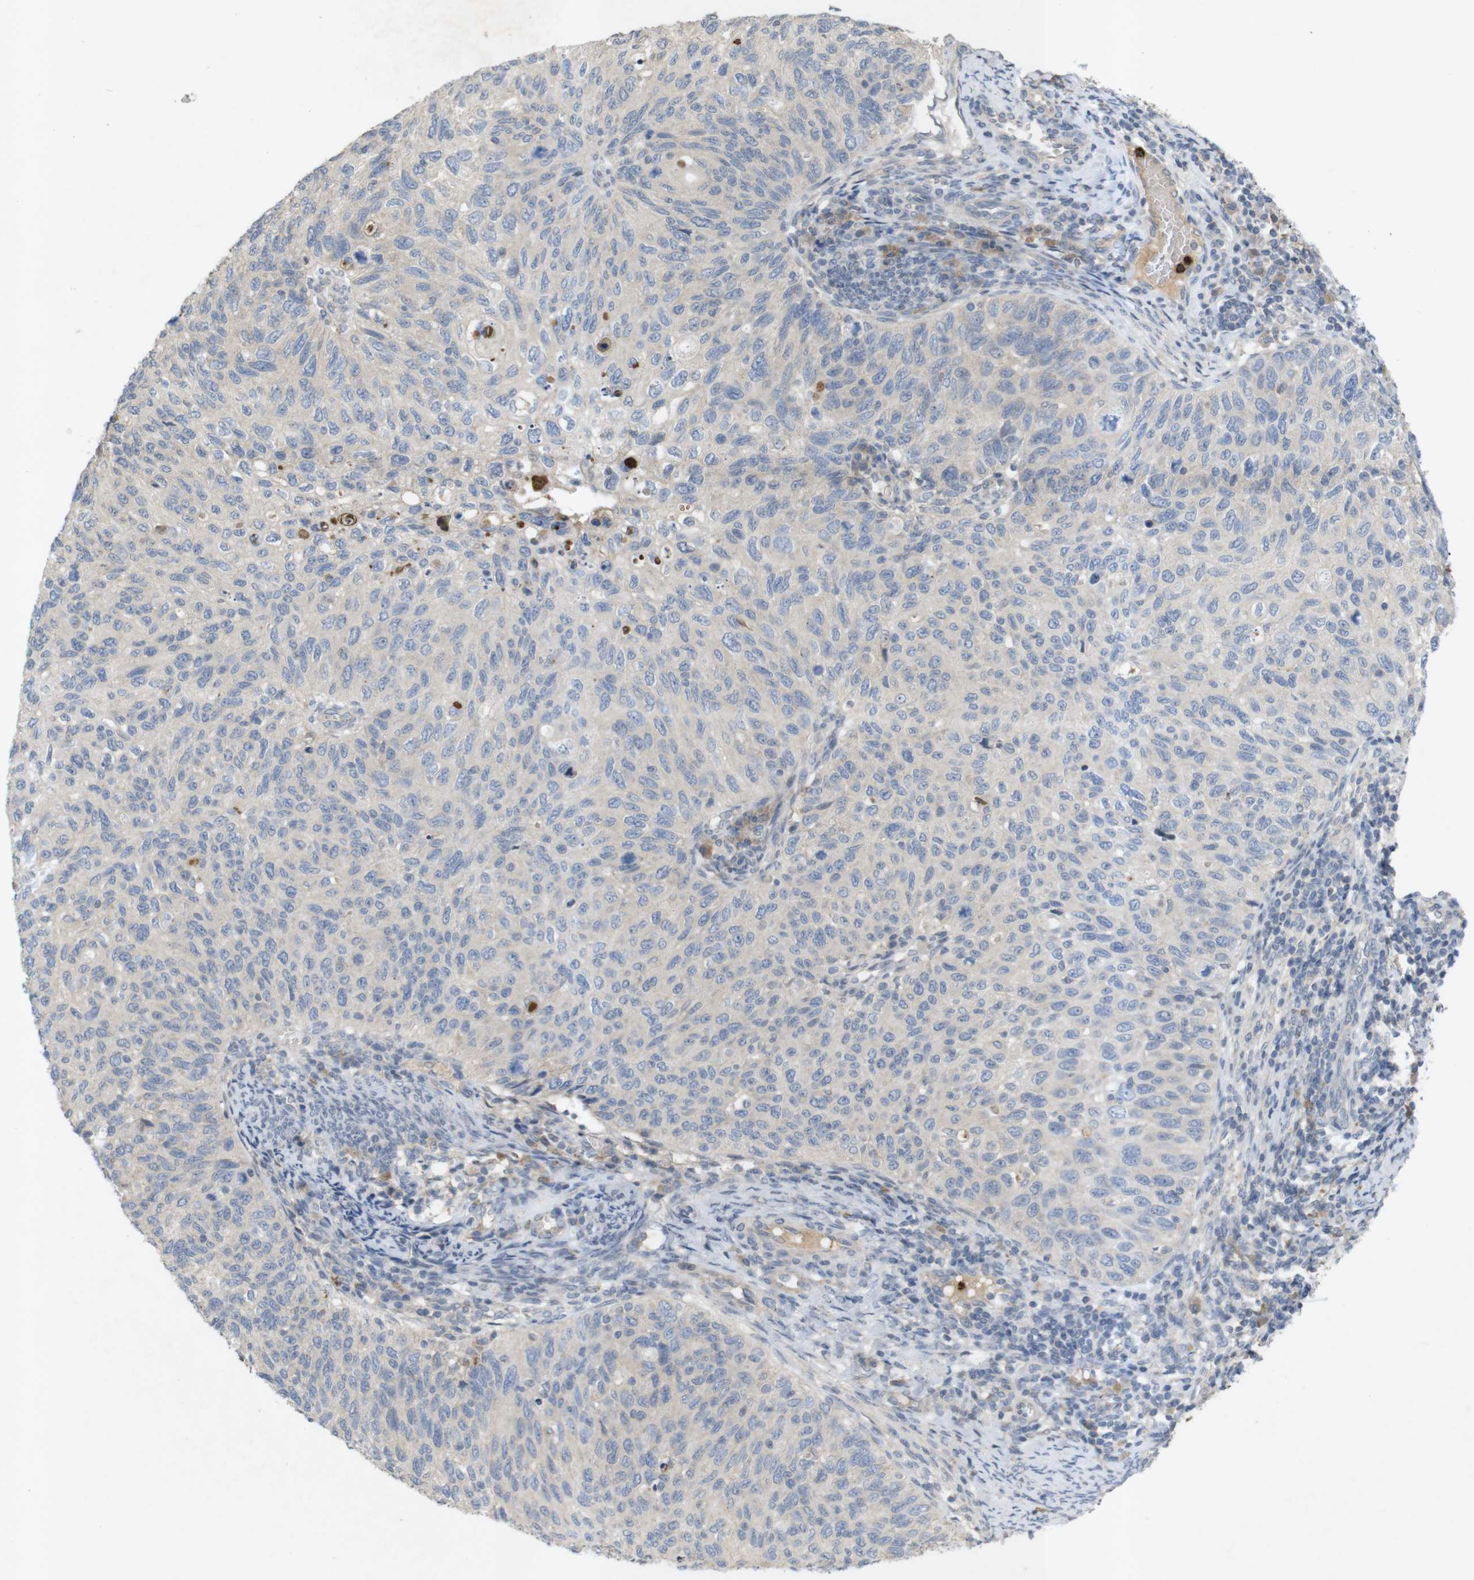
{"staining": {"intensity": "negative", "quantity": "none", "location": "none"}, "tissue": "cervical cancer", "cell_type": "Tumor cells", "image_type": "cancer", "snomed": [{"axis": "morphology", "description": "Squamous cell carcinoma, NOS"}, {"axis": "topography", "description": "Cervix"}], "caption": "Histopathology image shows no protein staining in tumor cells of squamous cell carcinoma (cervical) tissue.", "gene": "TSPAN14", "patient": {"sex": "female", "age": 70}}